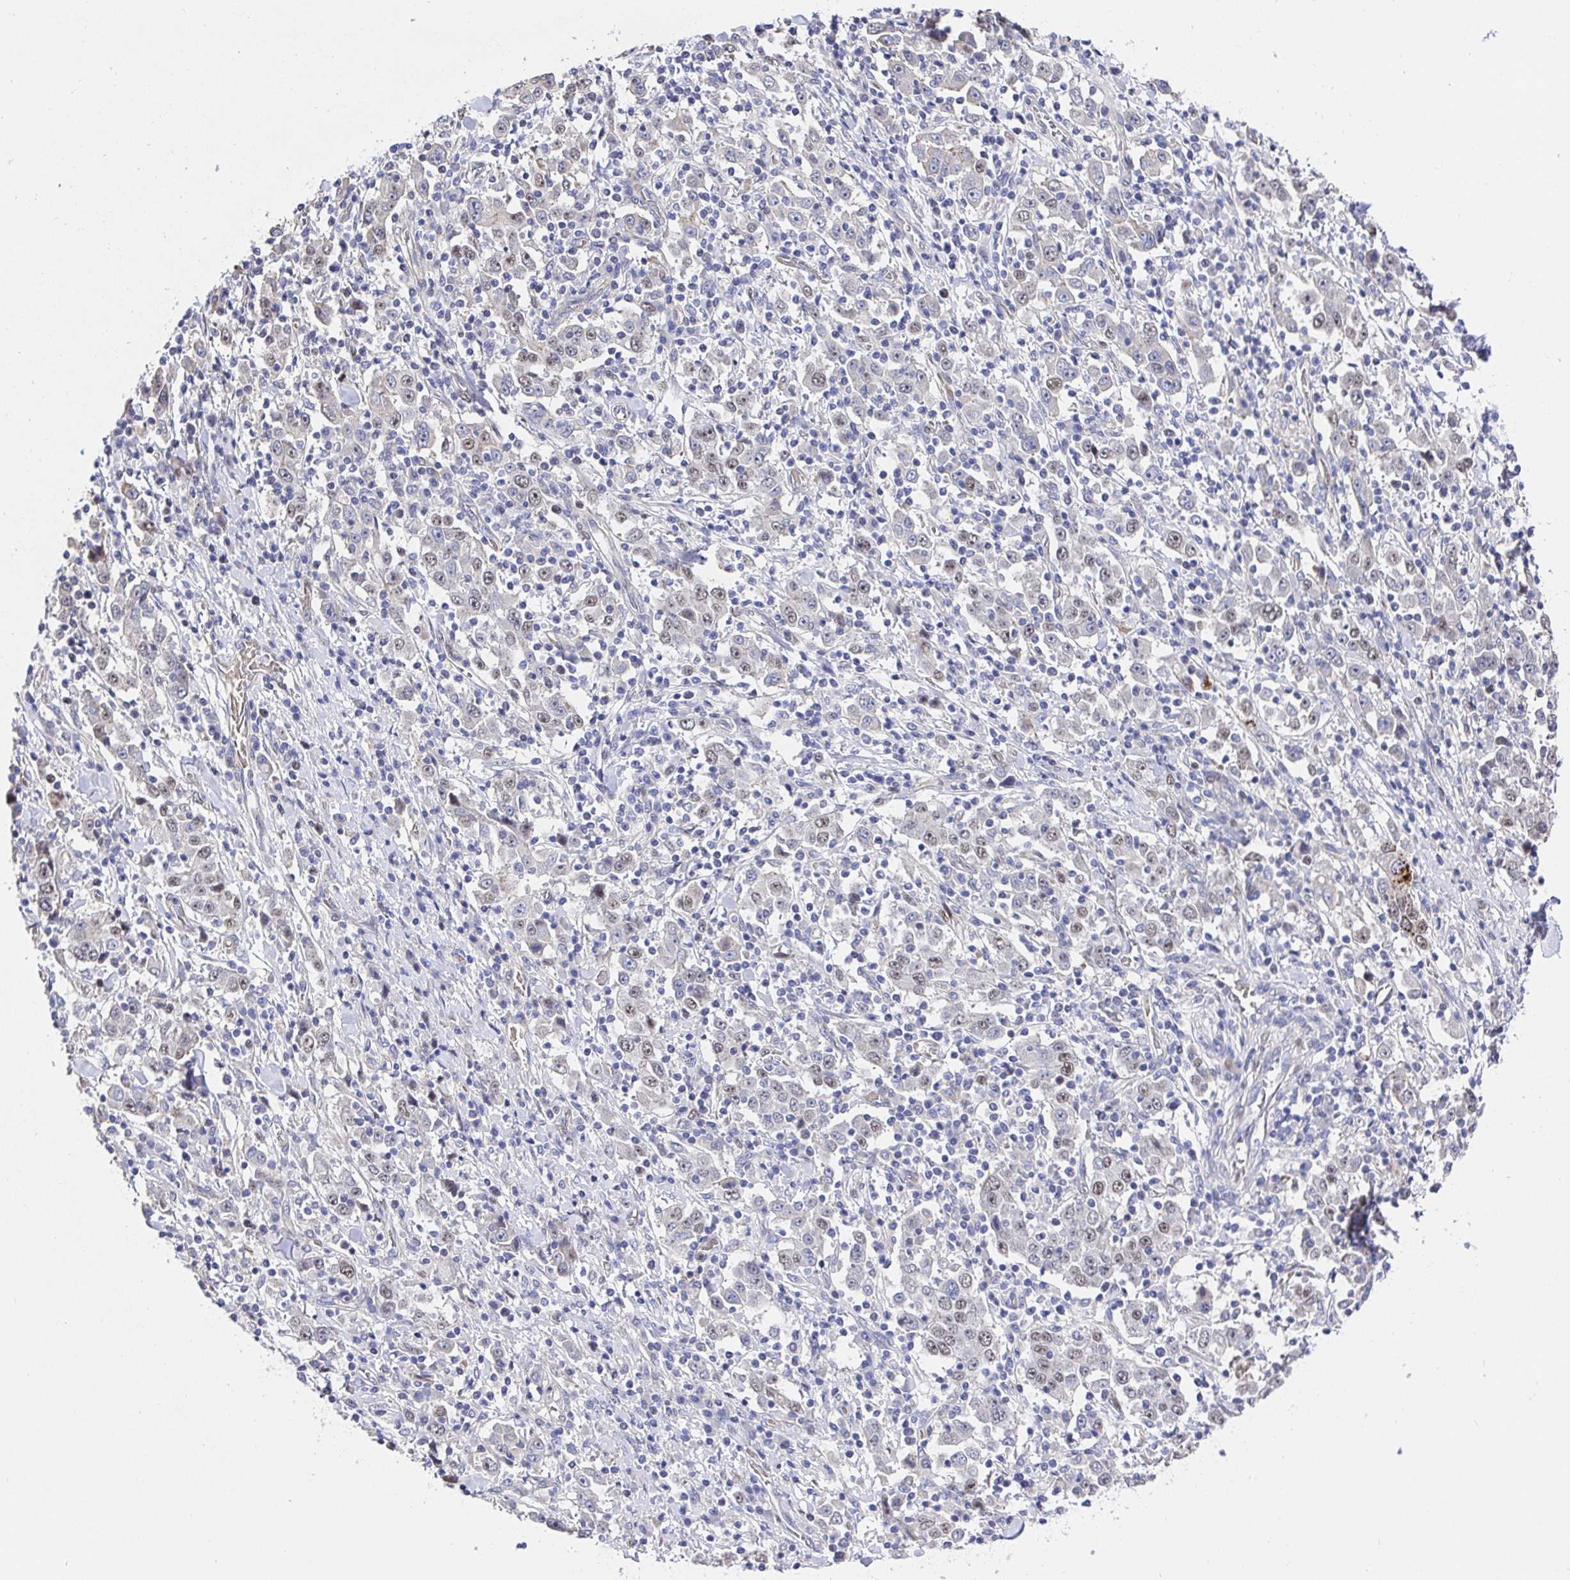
{"staining": {"intensity": "weak", "quantity": "<25%", "location": "nuclear"}, "tissue": "stomach cancer", "cell_type": "Tumor cells", "image_type": "cancer", "snomed": [{"axis": "morphology", "description": "Normal tissue, NOS"}, {"axis": "morphology", "description": "Adenocarcinoma, NOS"}, {"axis": "topography", "description": "Stomach, upper"}, {"axis": "topography", "description": "Stomach"}], "caption": "High magnification brightfield microscopy of stomach cancer (adenocarcinoma) stained with DAB (3,3'-diaminobenzidine) (brown) and counterstained with hematoxylin (blue): tumor cells show no significant staining.", "gene": "TIMELESS", "patient": {"sex": "male", "age": 59}}